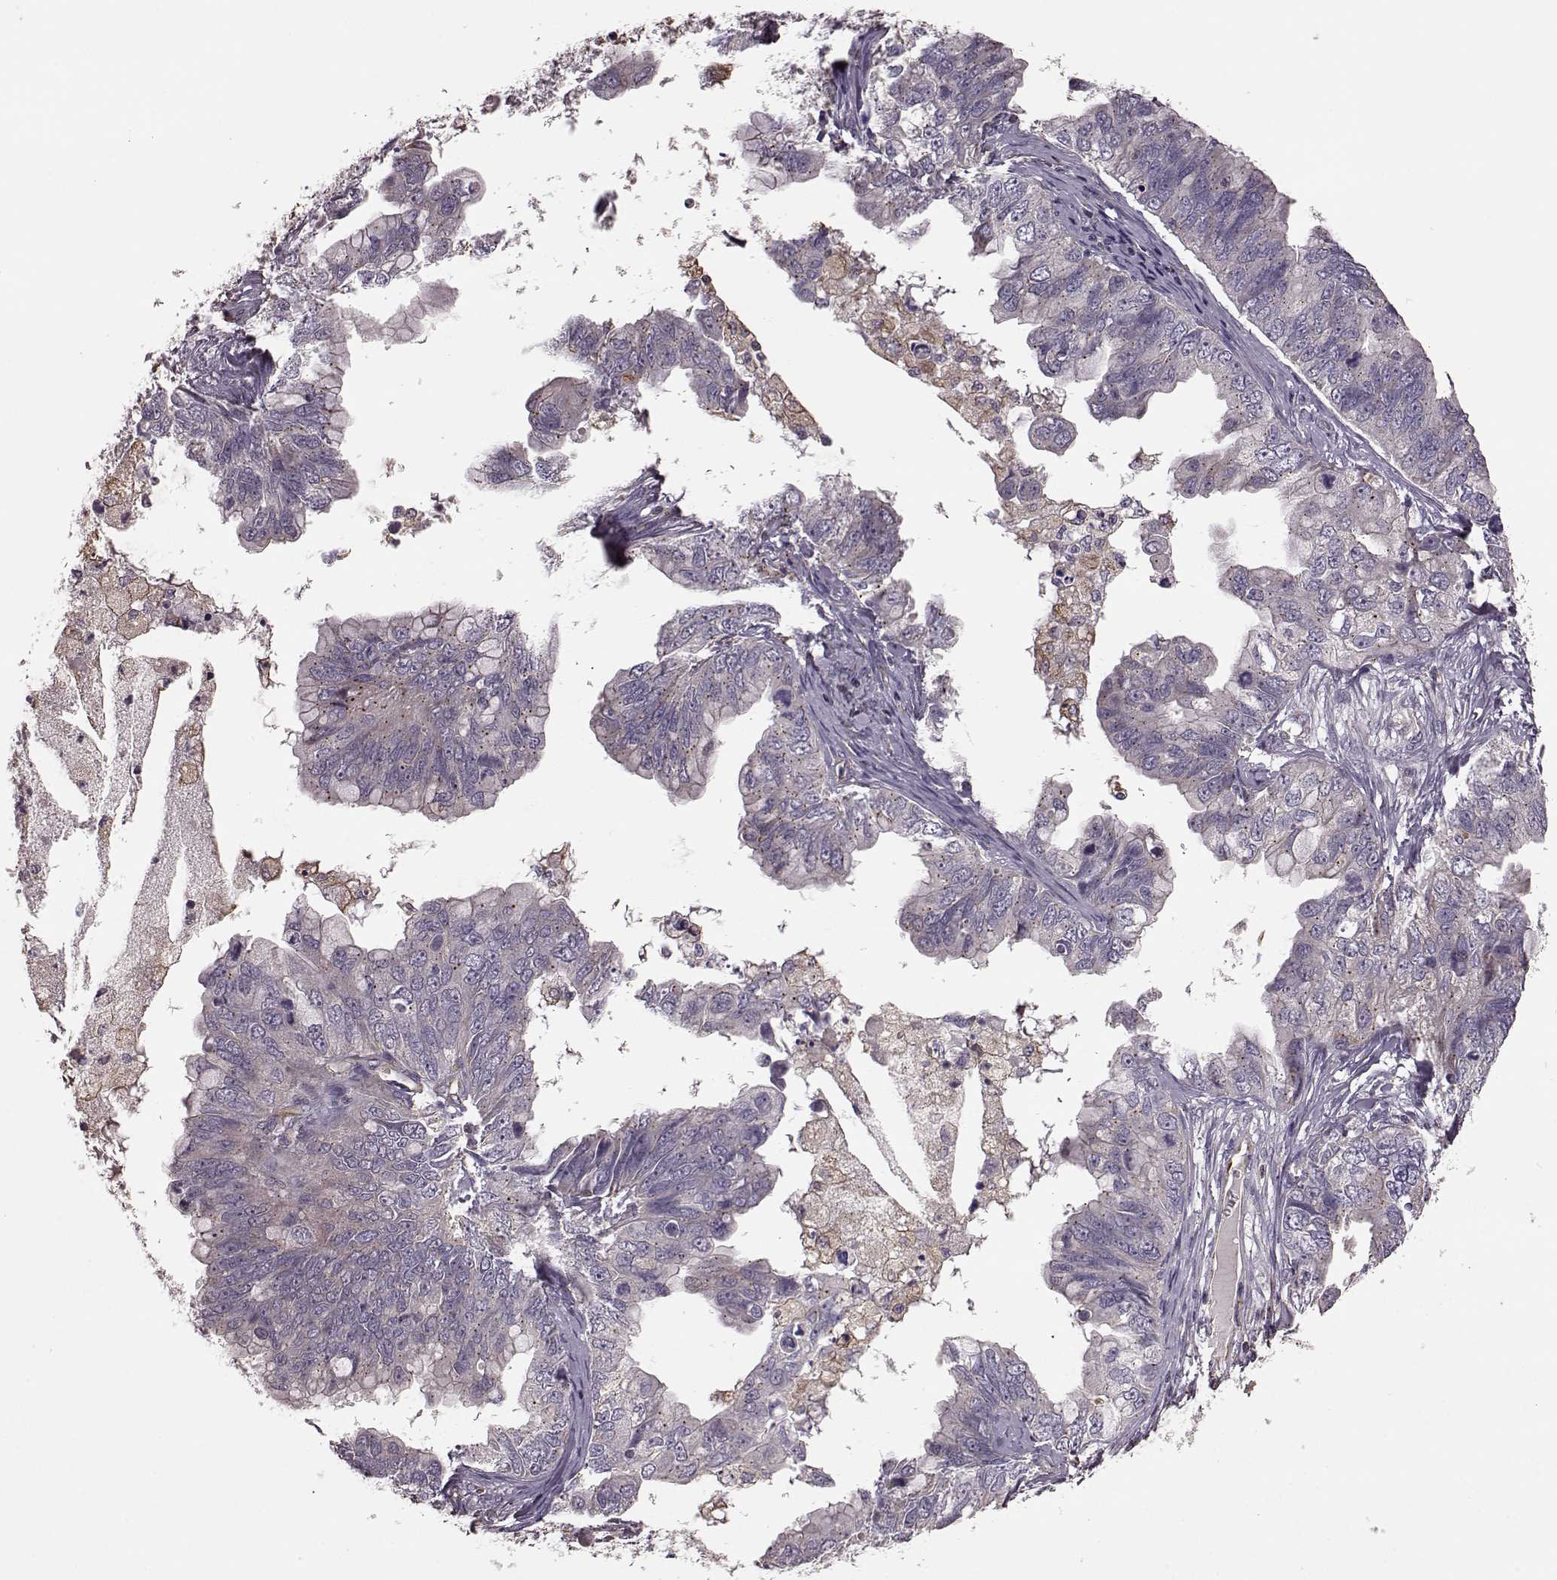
{"staining": {"intensity": "negative", "quantity": "none", "location": "none"}, "tissue": "ovarian cancer", "cell_type": "Tumor cells", "image_type": "cancer", "snomed": [{"axis": "morphology", "description": "Cystadenocarcinoma, mucinous, NOS"}, {"axis": "topography", "description": "Ovary"}], "caption": "This is a histopathology image of IHC staining of ovarian cancer, which shows no staining in tumor cells.", "gene": "NTF3", "patient": {"sex": "female", "age": 76}}